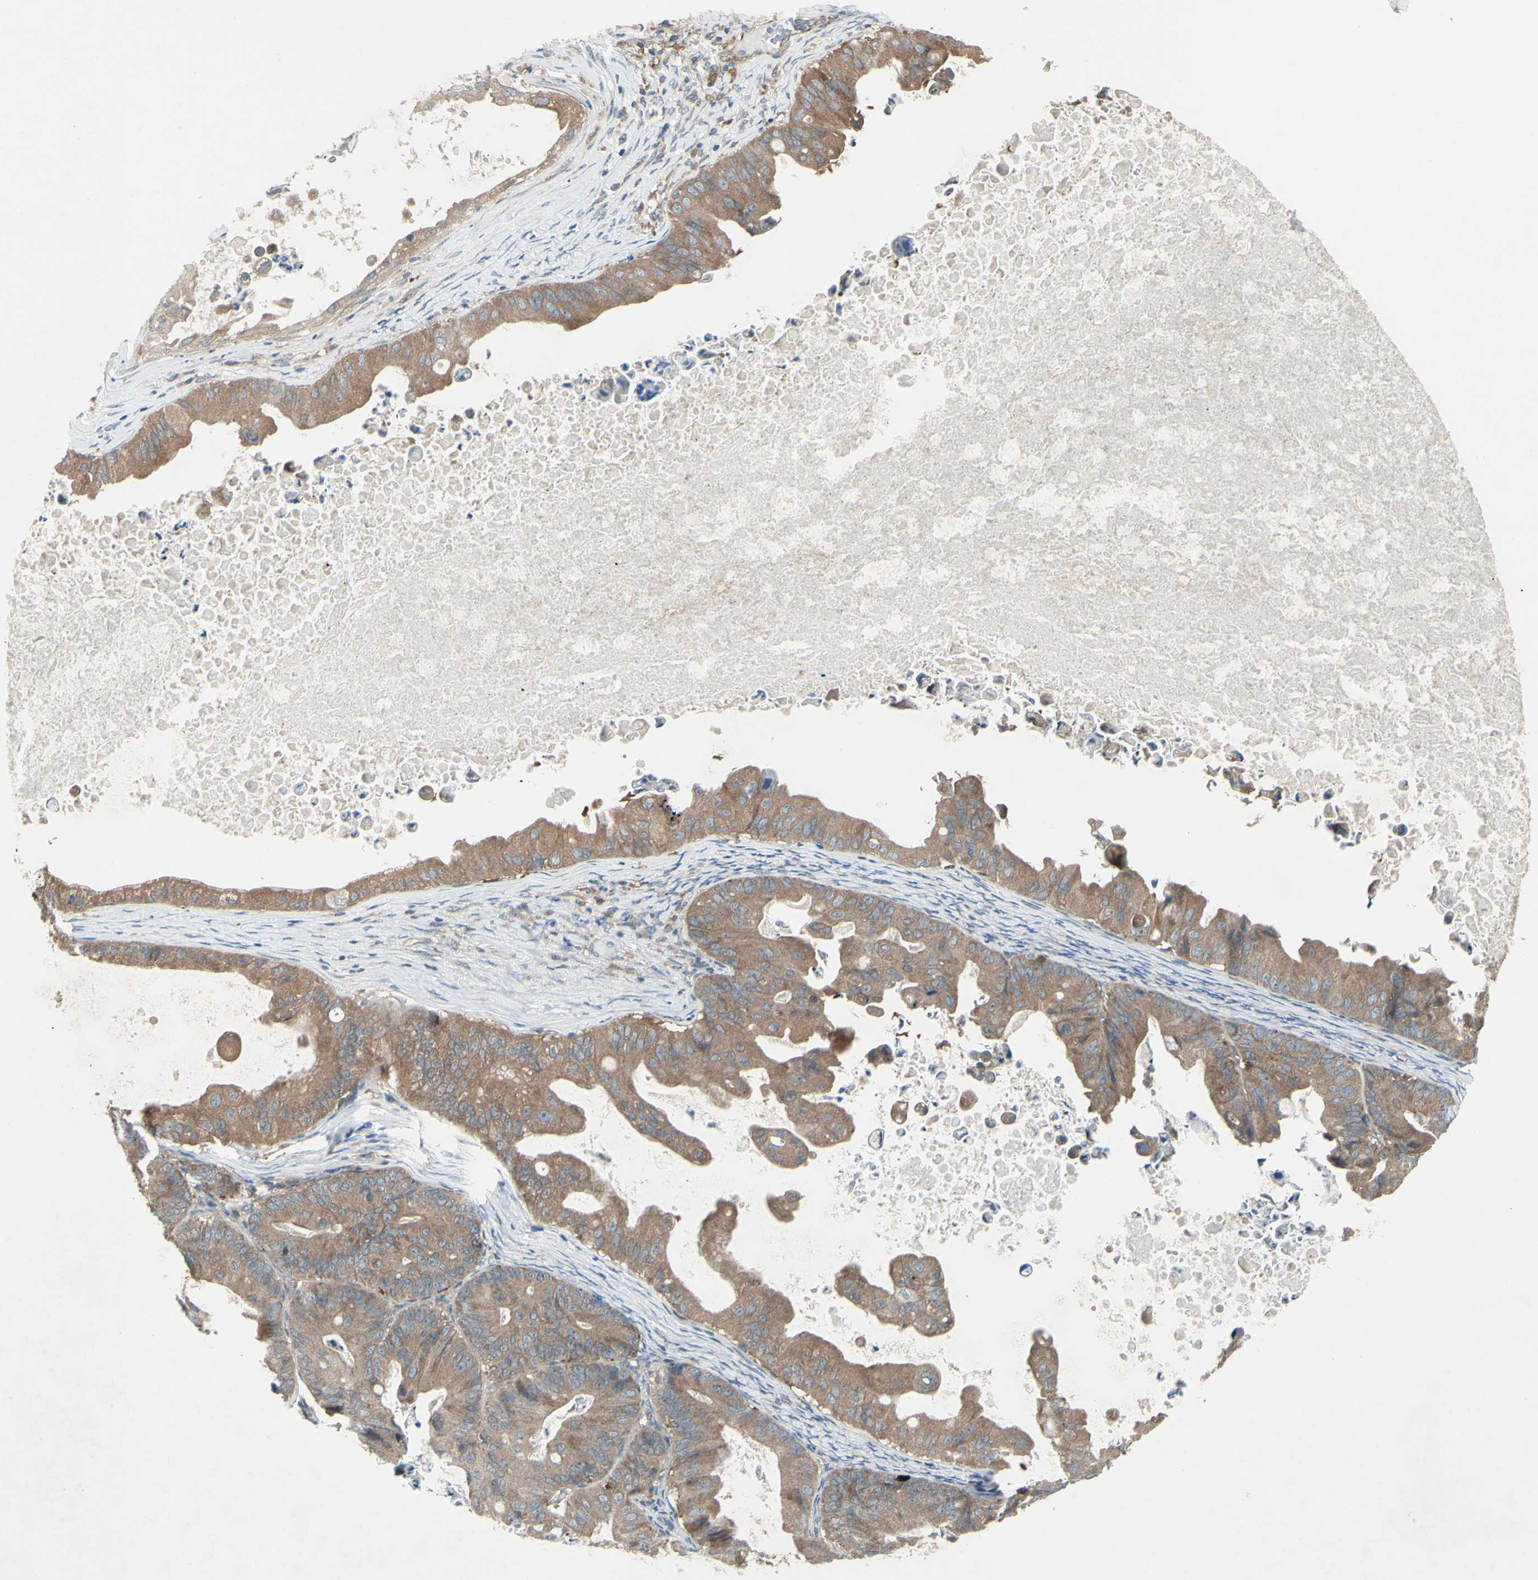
{"staining": {"intensity": "moderate", "quantity": ">75%", "location": "cytoplasmic/membranous"}, "tissue": "ovarian cancer", "cell_type": "Tumor cells", "image_type": "cancer", "snomed": [{"axis": "morphology", "description": "Cystadenocarcinoma, mucinous, NOS"}, {"axis": "topography", "description": "Ovary"}], "caption": "DAB immunohistochemical staining of human ovarian cancer exhibits moderate cytoplasmic/membranous protein expression in about >75% of tumor cells.", "gene": "IGSF9B", "patient": {"sex": "female", "age": 37}}